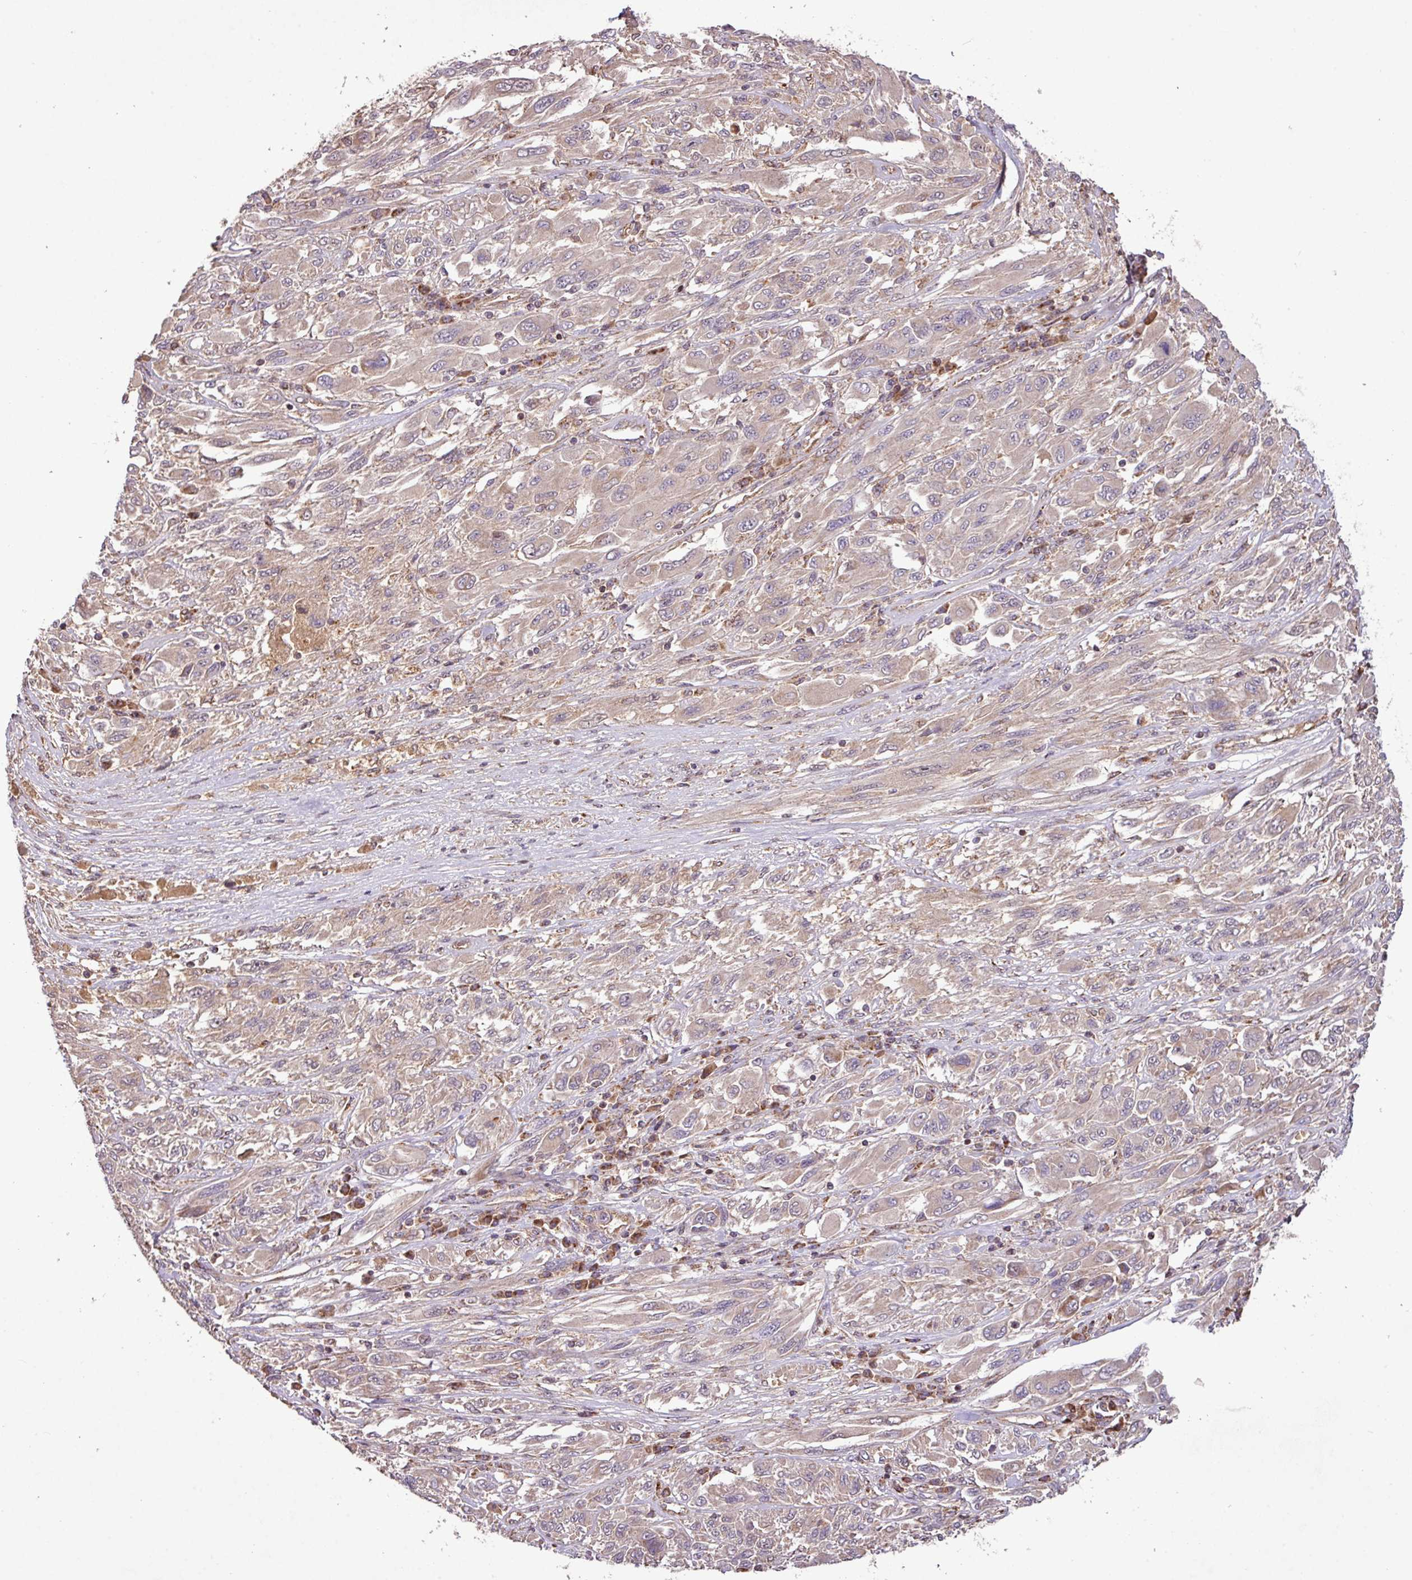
{"staining": {"intensity": "weak", "quantity": "<25%", "location": "cytoplasmic/membranous"}, "tissue": "melanoma", "cell_type": "Tumor cells", "image_type": "cancer", "snomed": [{"axis": "morphology", "description": "Malignant melanoma, NOS"}, {"axis": "topography", "description": "Skin"}], "caption": "IHC micrograph of neoplastic tissue: human malignant melanoma stained with DAB displays no significant protein staining in tumor cells.", "gene": "YPEL3", "patient": {"sex": "female", "age": 91}}